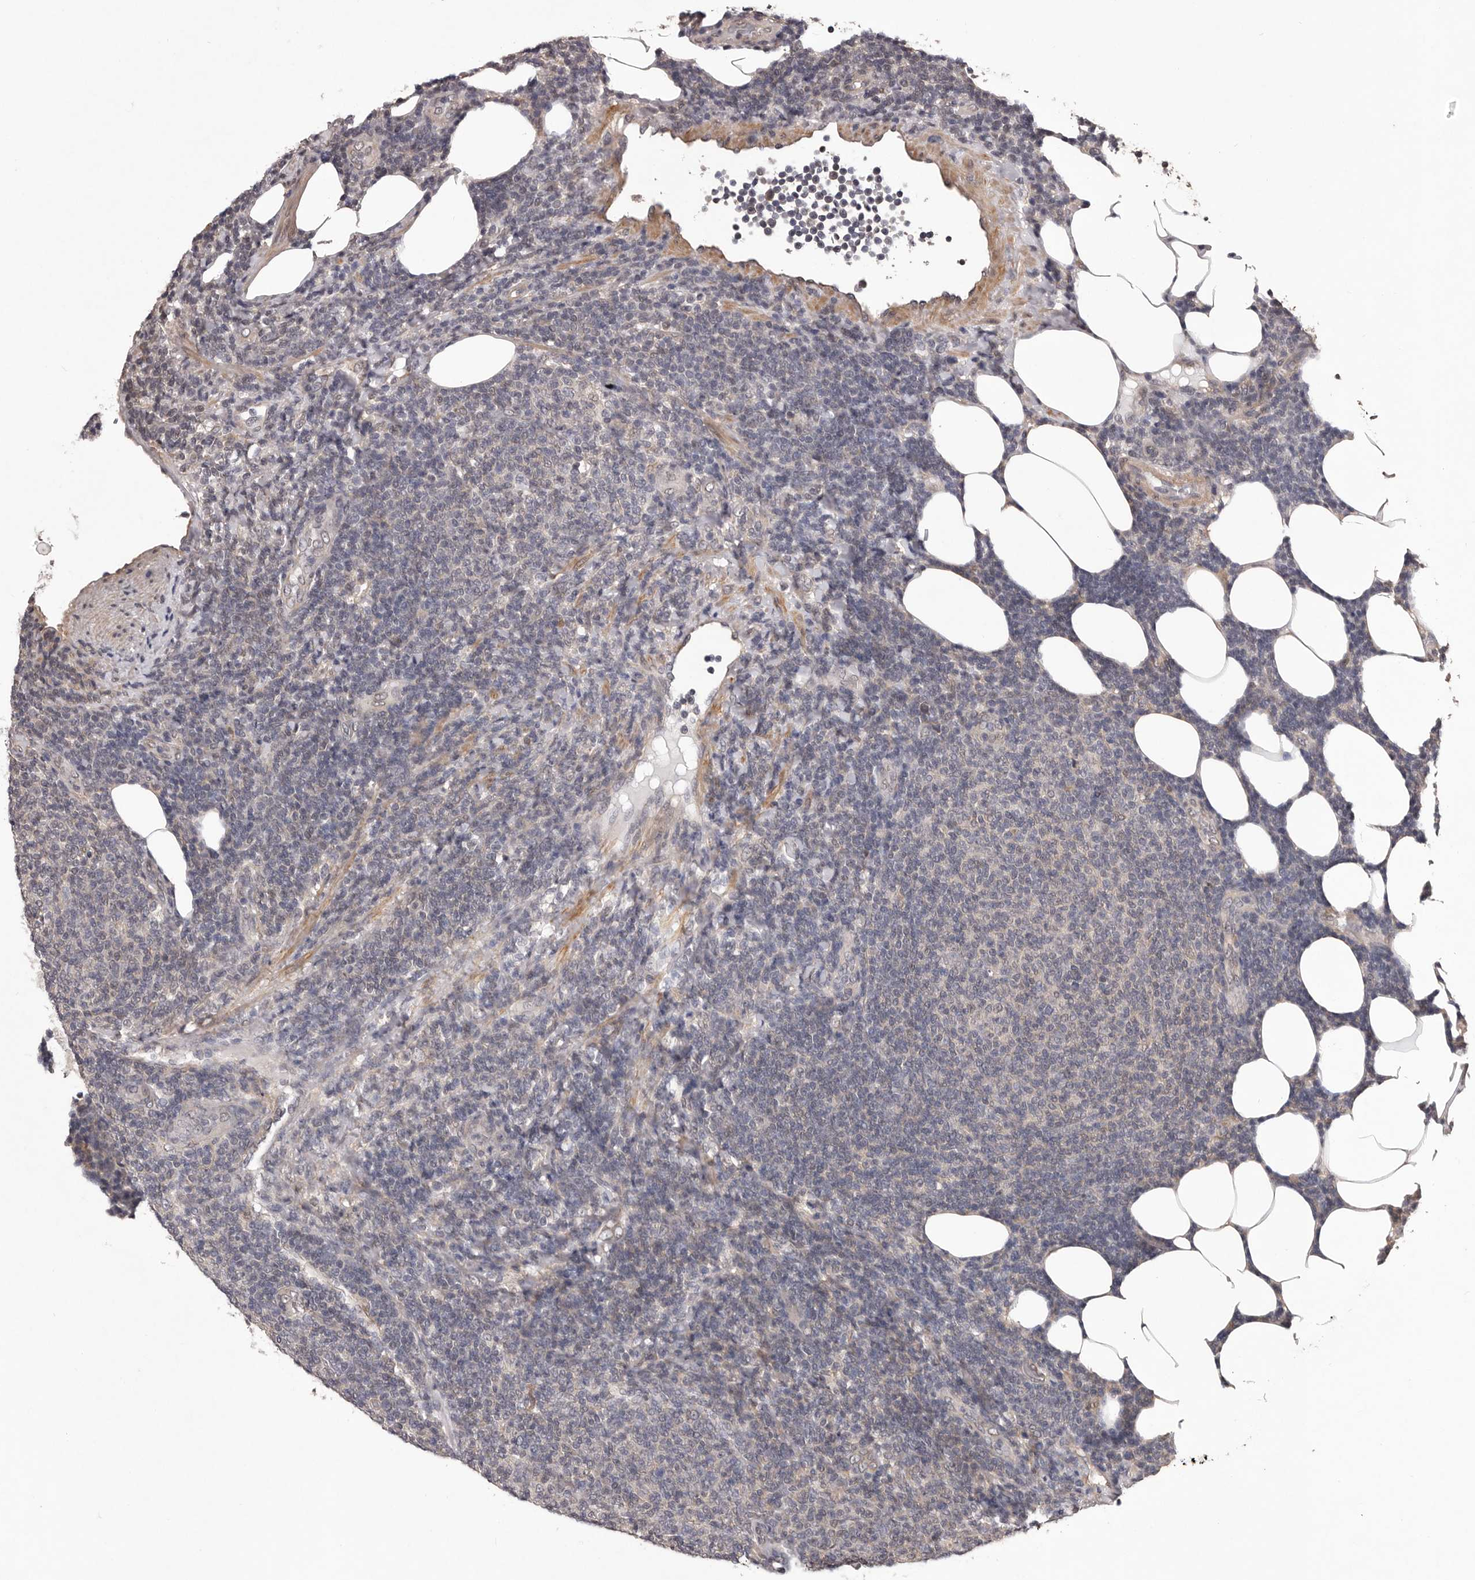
{"staining": {"intensity": "negative", "quantity": "none", "location": "none"}, "tissue": "lymphoma", "cell_type": "Tumor cells", "image_type": "cancer", "snomed": [{"axis": "morphology", "description": "Malignant lymphoma, non-Hodgkin's type, Low grade"}, {"axis": "topography", "description": "Lymph node"}], "caption": "Lymphoma stained for a protein using immunohistochemistry (IHC) reveals no expression tumor cells.", "gene": "CELF3", "patient": {"sex": "male", "age": 66}}